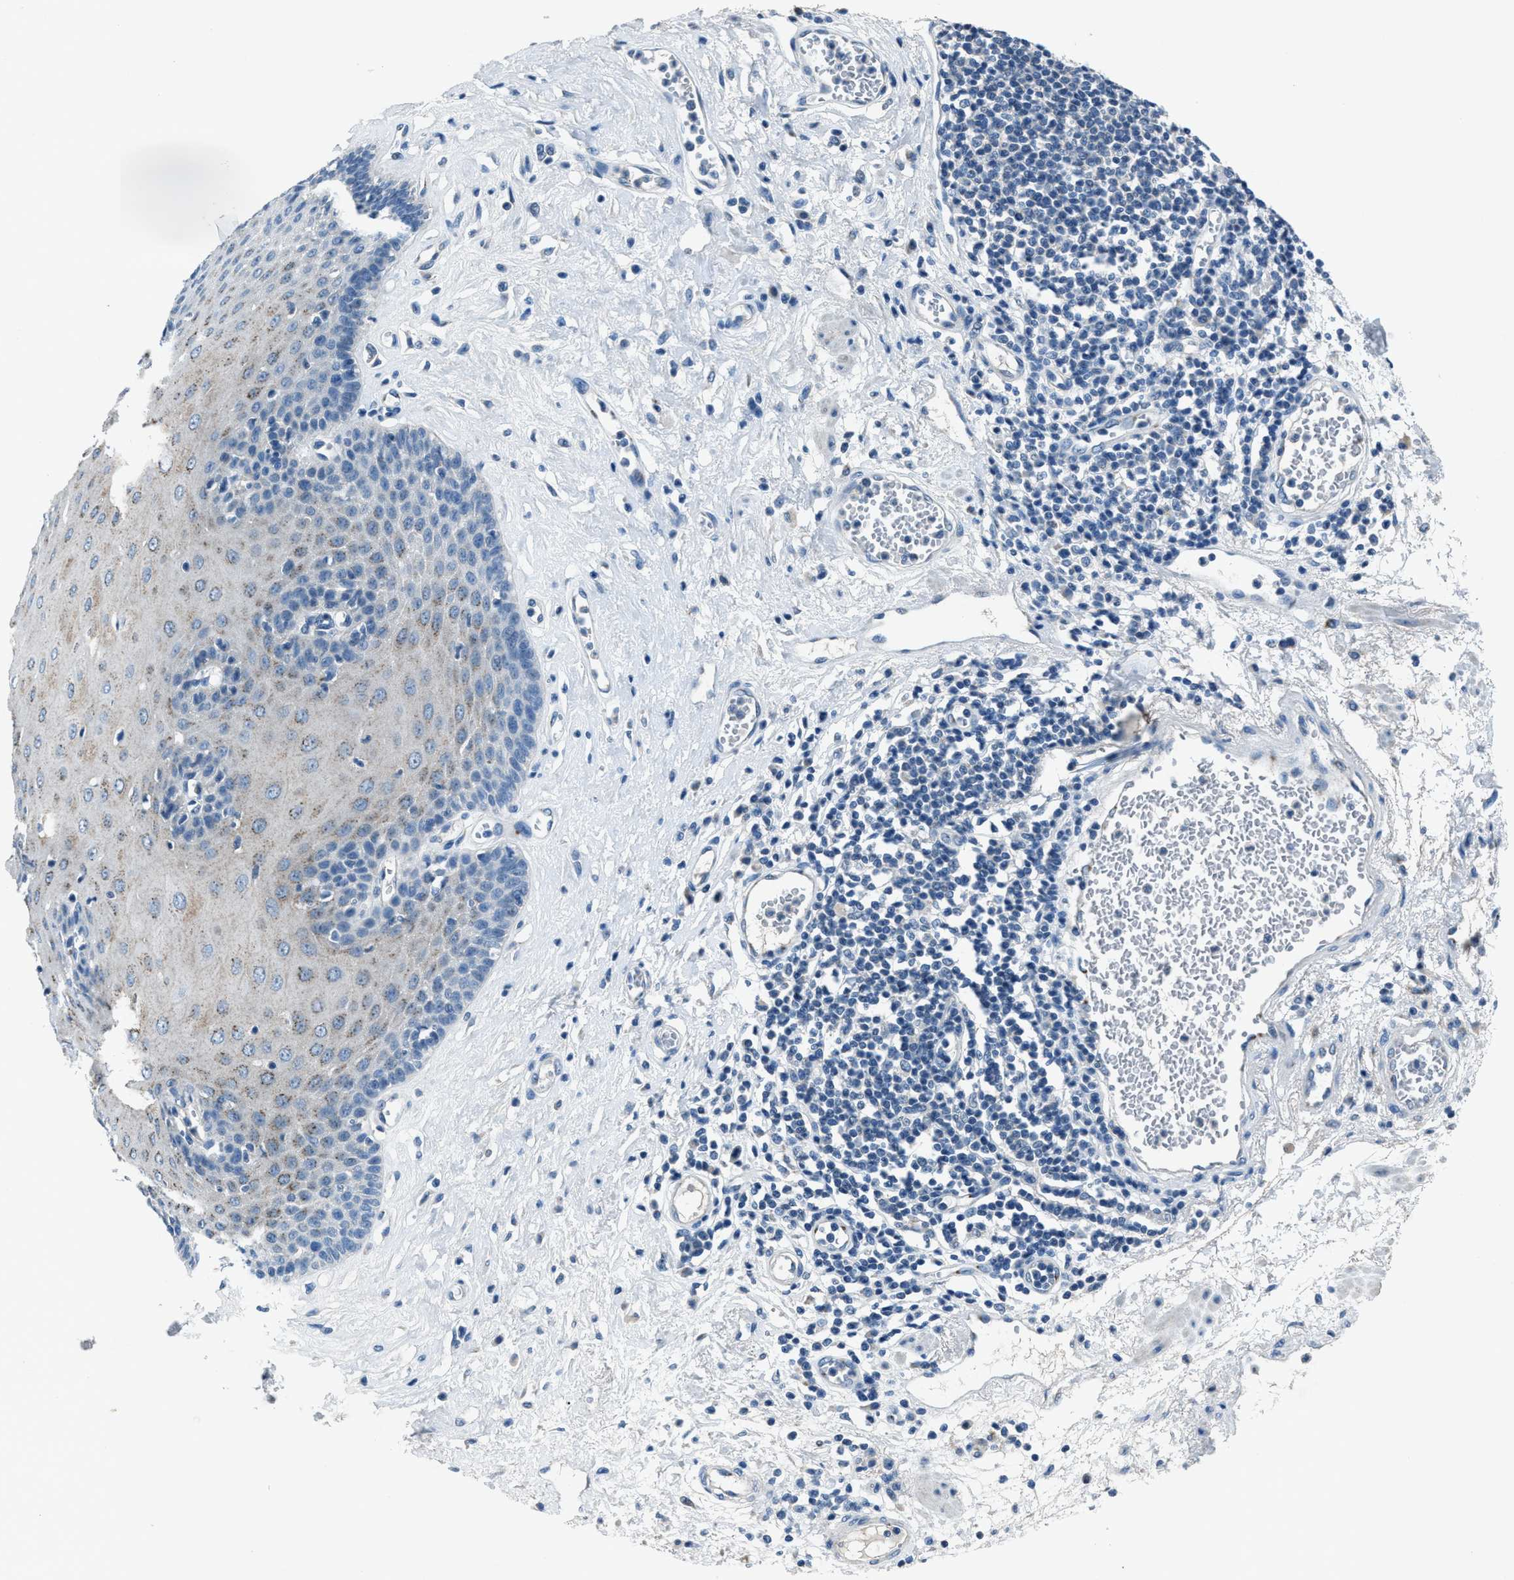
{"staining": {"intensity": "weak", "quantity": "<25%", "location": "cytoplasmic/membranous"}, "tissue": "esophagus", "cell_type": "Squamous epithelial cells", "image_type": "normal", "snomed": [{"axis": "morphology", "description": "Normal tissue, NOS"}, {"axis": "morphology", "description": "Squamous cell carcinoma, NOS"}, {"axis": "topography", "description": "Esophagus"}], "caption": "Squamous epithelial cells show no significant expression in unremarkable esophagus.", "gene": "ADAM2", "patient": {"sex": "male", "age": 65}}